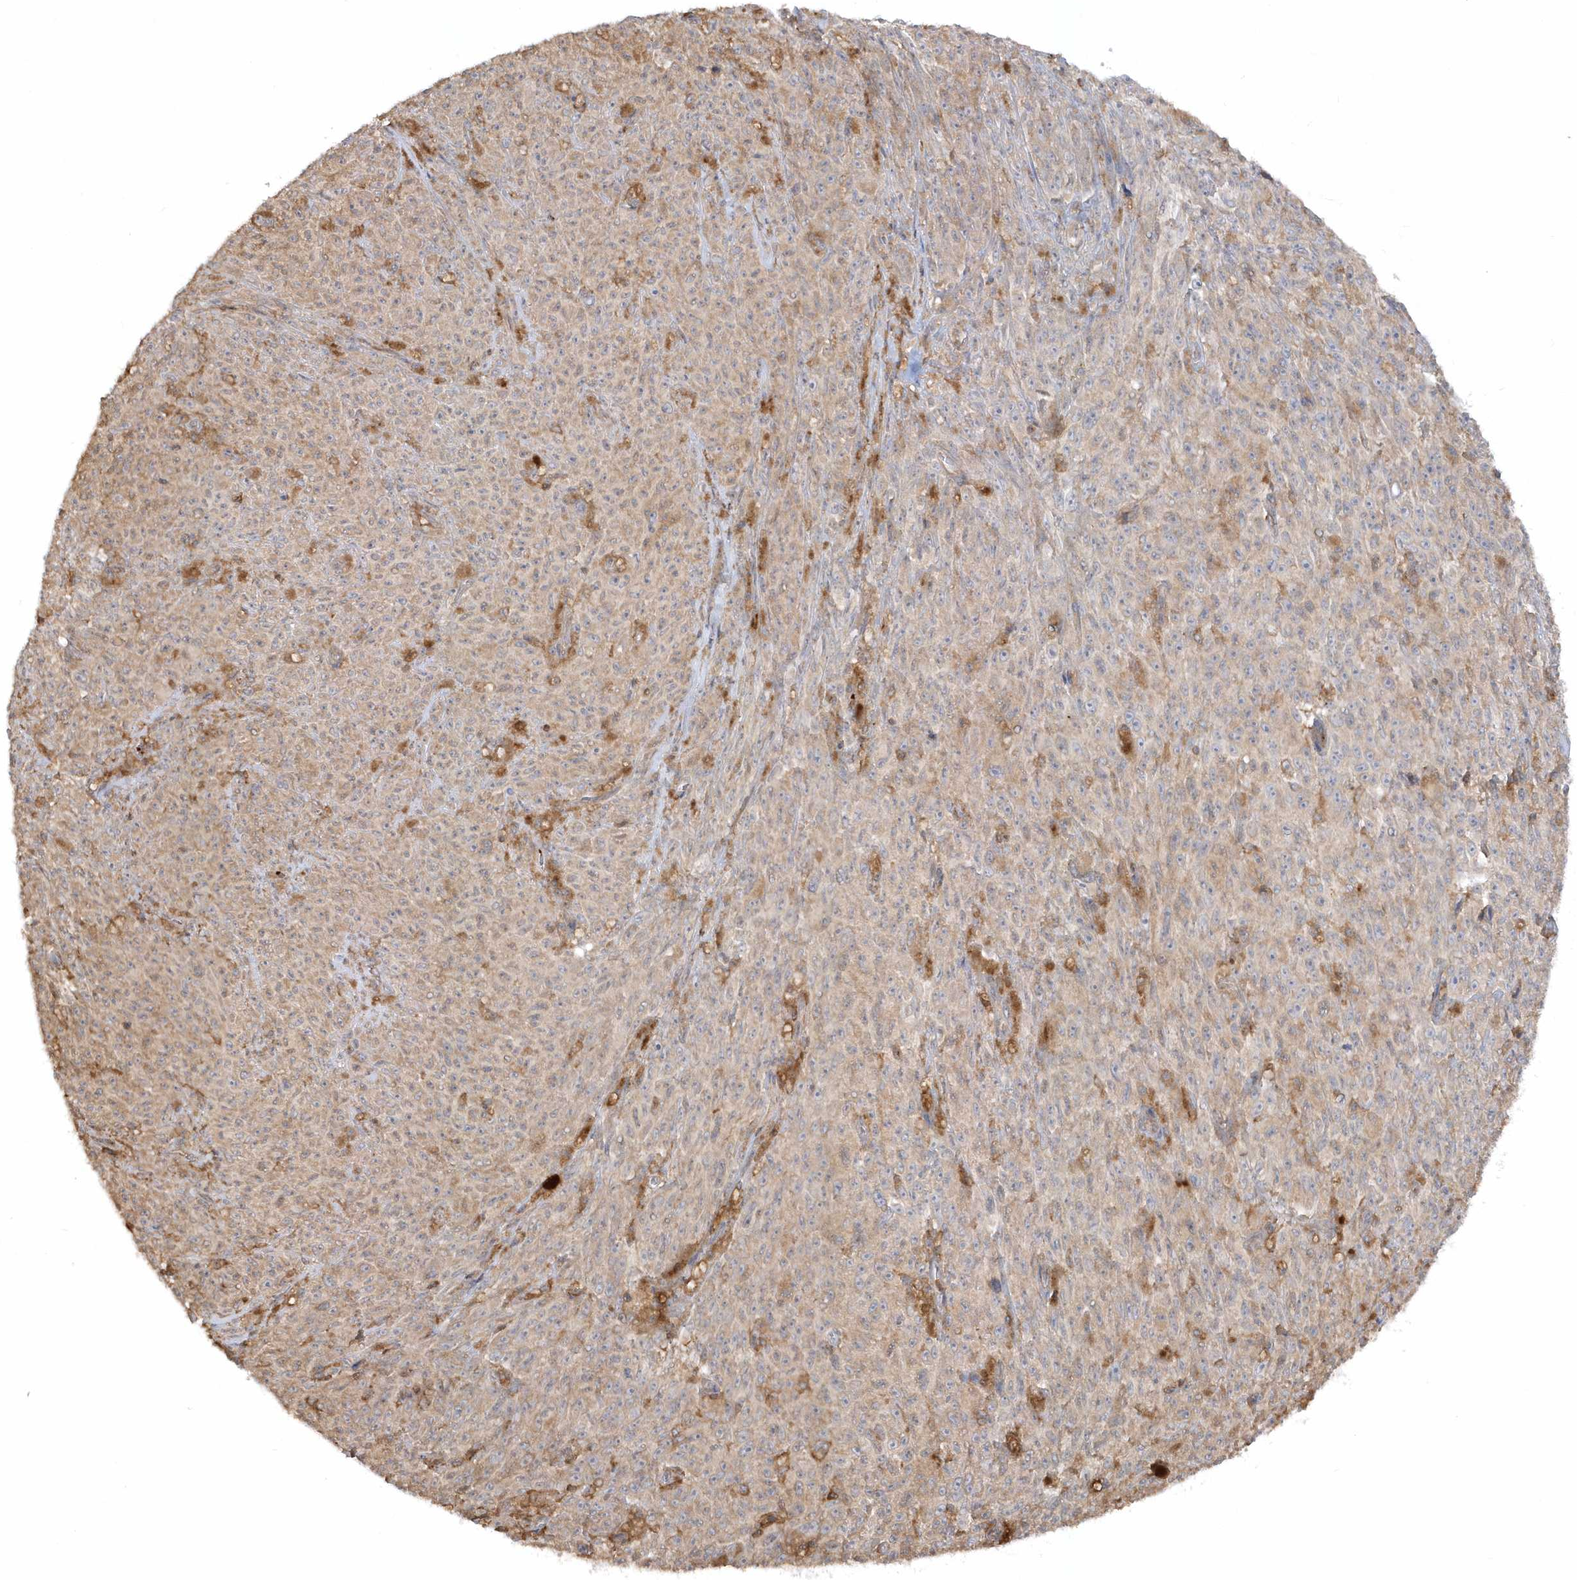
{"staining": {"intensity": "weak", "quantity": ">75%", "location": "cytoplasmic/membranous"}, "tissue": "melanoma", "cell_type": "Tumor cells", "image_type": "cancer", "snomed": [{"axis": "morphology", "description": "Malignant melanoma, NOS"}, {"axis": "topography", "description": "Skin"}], "caption": "Weak cytoplasmic/membranous positivity for a protein is identified in about >75% of tumor cells of melanoma using immunohistochemistry (IHC).", "gene": "BSN", "patient": {"sex": "female", "age": 82}}